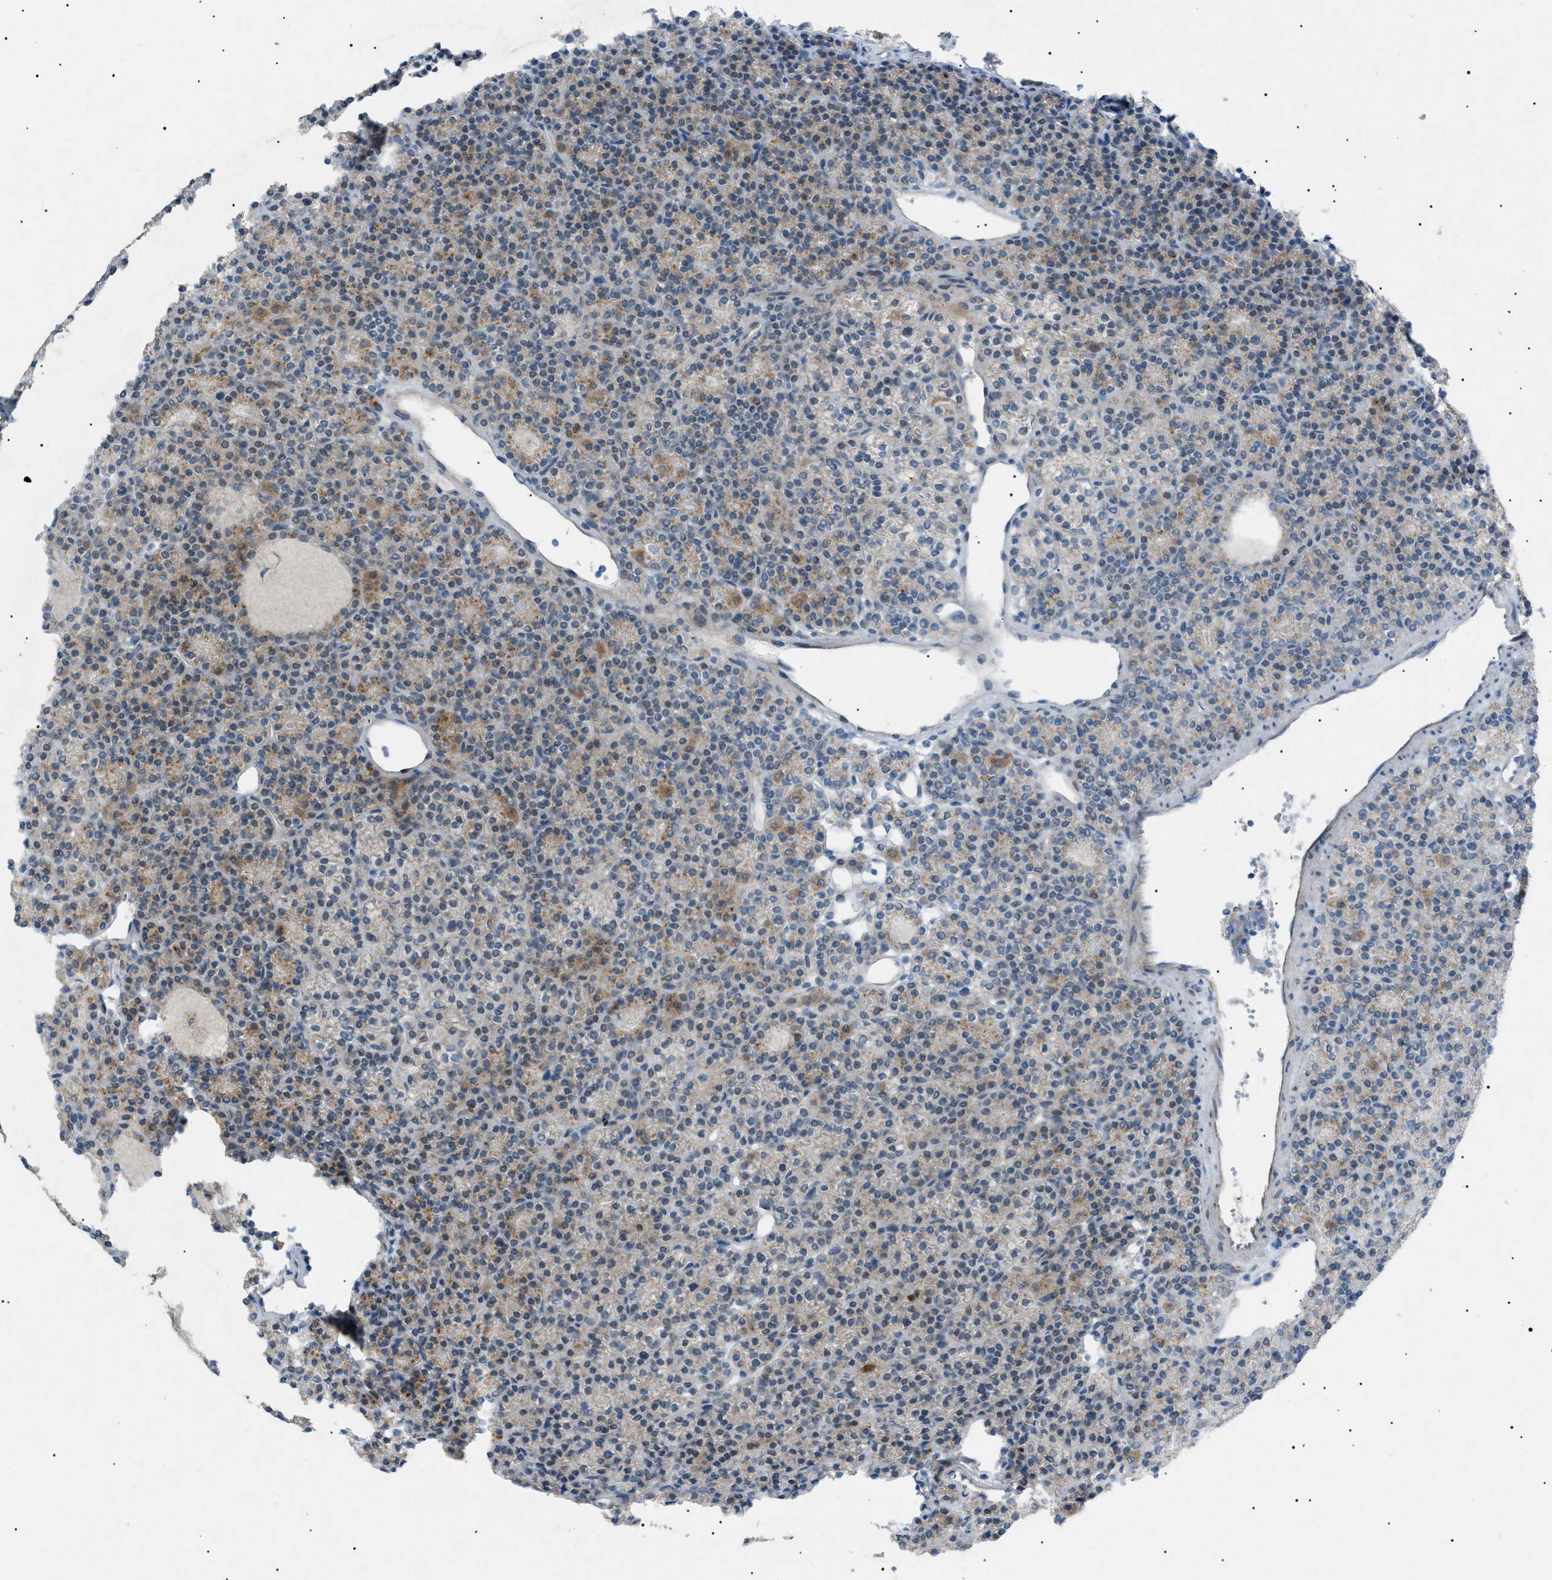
{"staining": {"intensity": "moderate", "quantity": "25%-75%", "location": "cytoplasmic/membranous"}, "tissue": "parathyroid gland", "cell_type": "Glandular cells", "image_type": "normal", "snomed": [{"axis": "morphology", "description": "Normal tissue, NOS"}, {"axis": "morphology", "description": "Adenoma, NOS"}, {"axis": "topography", "description": "Parathyroid gland"}], "caption": "Glandular cells exhibit moderate cytoplasmic/membranous staining in about 25%-75% of cells in unremarkable parathyroid gland. The protein of interest is shown in brown color, while the nuclei are stained blue.", "gene": "BTK", "patient": {"sex": "female", "age": 64}}